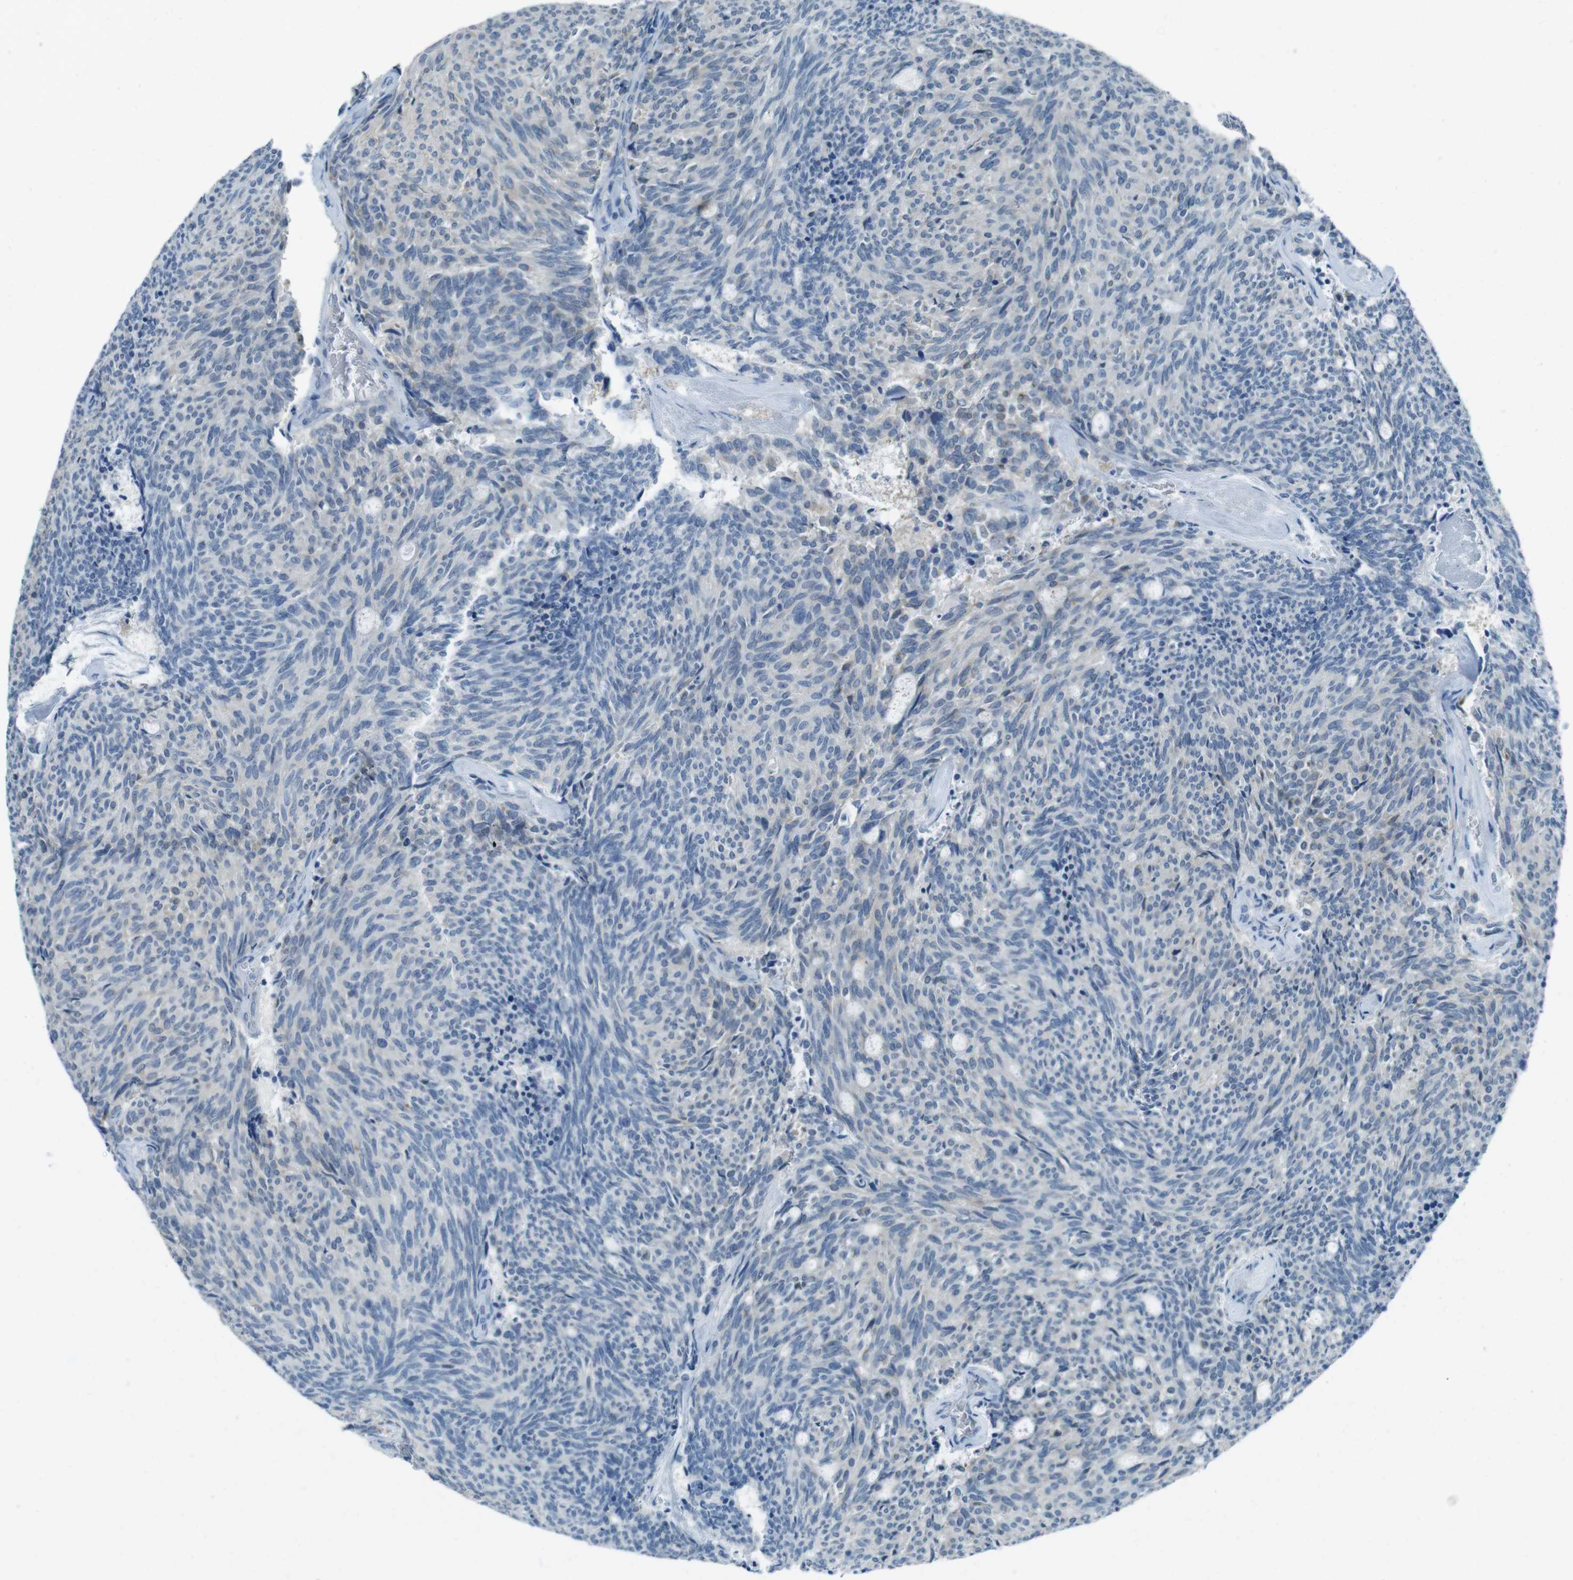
{"staining": {"intensity": "negative", "quantity": "none", "location": "none"}, "tissue": "carcinoid", "cell_type": "Tumor cells", "image_type": "cancer", "snomed": [{"axis": "morphology", "description": "Carcinoid, malignant, NOS"}, {"axis": "topography", "description": "Pancreas"}], "caption": "A histopathology image of human carcinoid (malignant) is negative for staining in tumor cells.", "gene": "ENTPD7", "patient": {"sex": "female", "age": 54}}